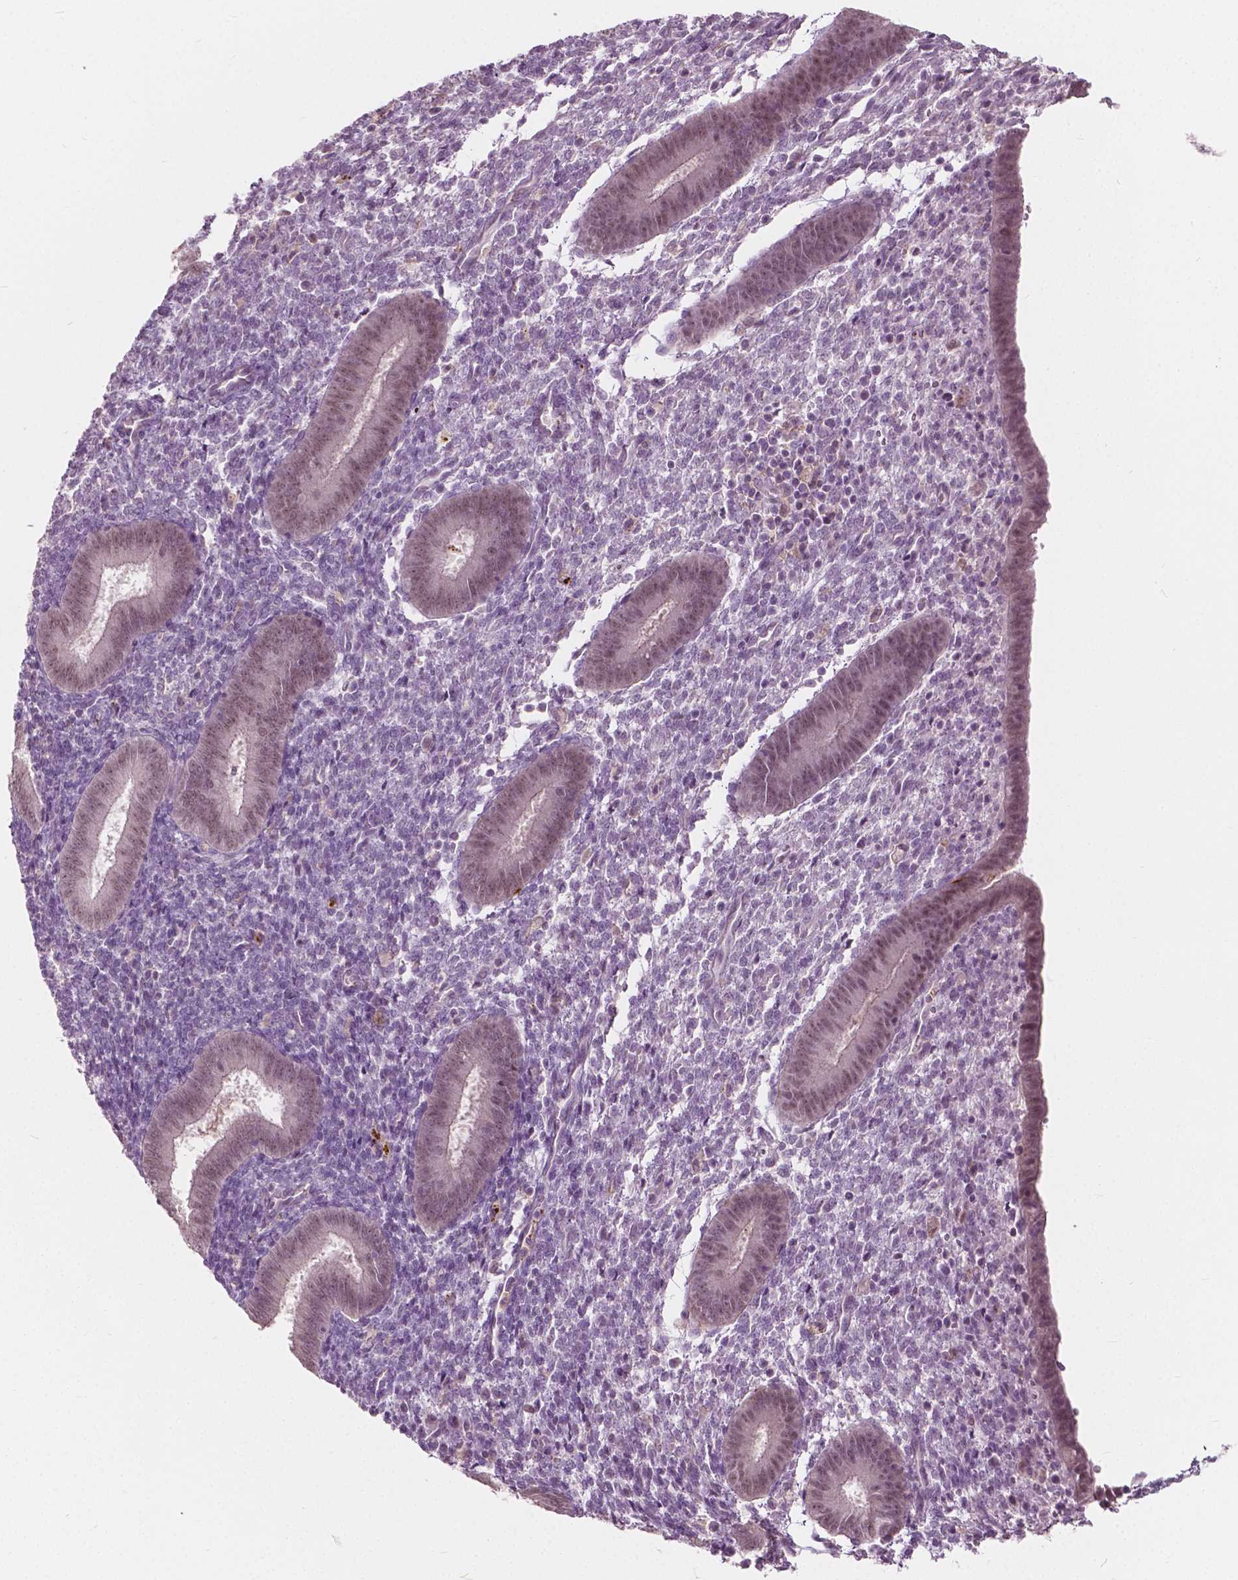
{"staining": {"intensity": "negative", "quantity": "none", "location": "none"}, "tissue": "endometrium", "cell_type": "Cells in endometrial stroma", "image_type": "normal", "snomed": [{"axis": "morphology", "description": "Normal tissue, NOS"}, {"axis": "topography", "description": "Endometrium"}], "caption": "Cells in endometrial stroma are negative for protein expression in benign human endometrium. (Brightfield microscopy of DAB (3,3'-diaminobenzidine) immunohistochemistry (IHC) at high magnification).", "gene": "DLX6", "patient": {"sex": "female", "age": 25}}